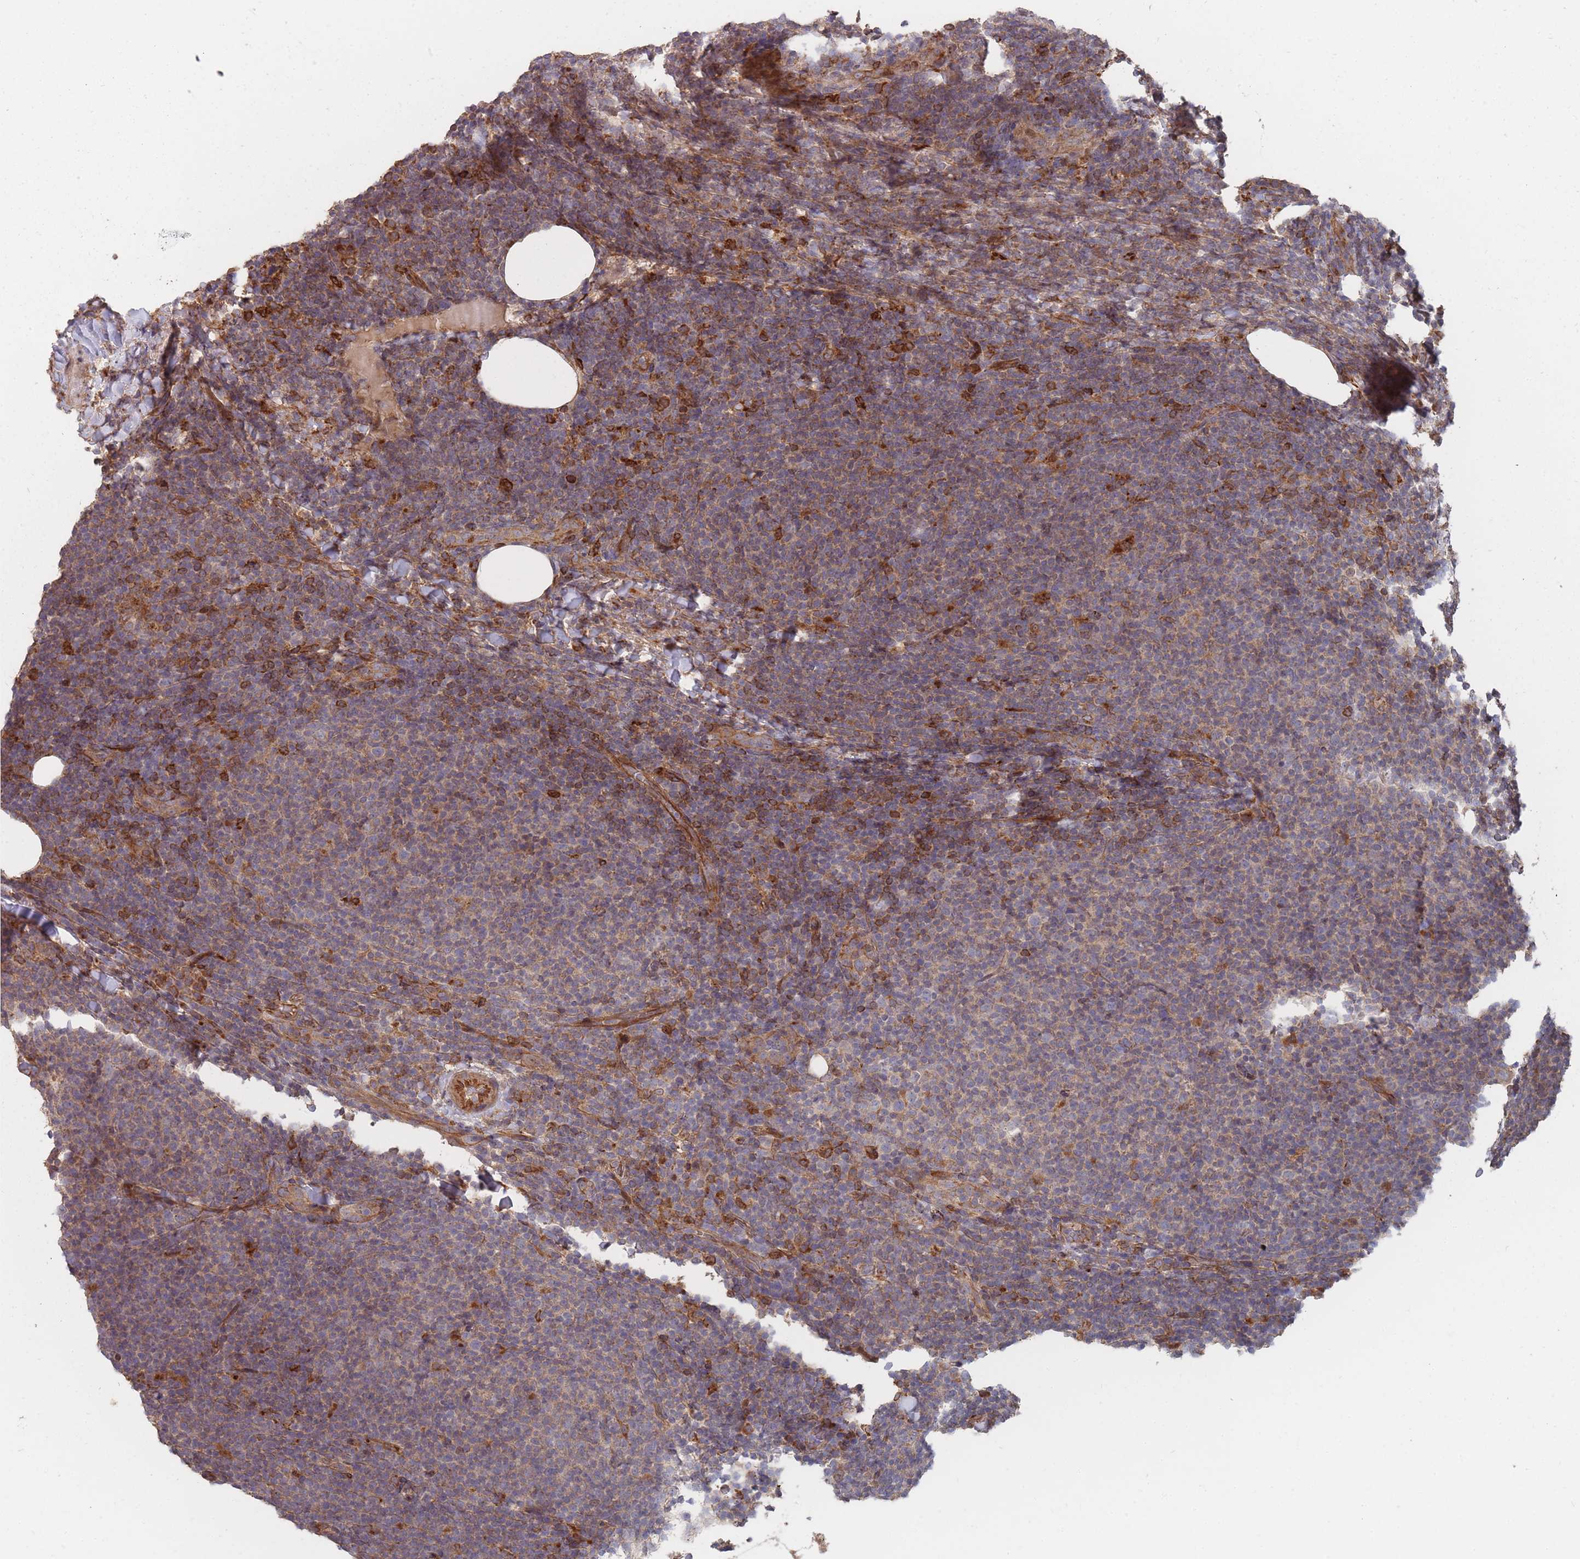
{"staining": {"intensity": "moderate", "quantity": ">75%", "location": "cytoplasmic/membranous"}, "tissue": "lymphoma", "cell_type": "Tumor cells", "image_type": "cancer", "snomed": [{"axis": "morphology", "description": "Malignant lymphoma, non-Hodgkin's type, Low grade"}, {"axis": "topography", "description": "Lymph node"}], "caption": "Protein expression analysis of human low-grade malignant lymphoma, non-Hodgkin's type reveals moderate cytoplasmic/membranous staining in about >75% of tumor cells.", "gene": "THSD7B", "patient": {"sex": "male", "age": 66}}